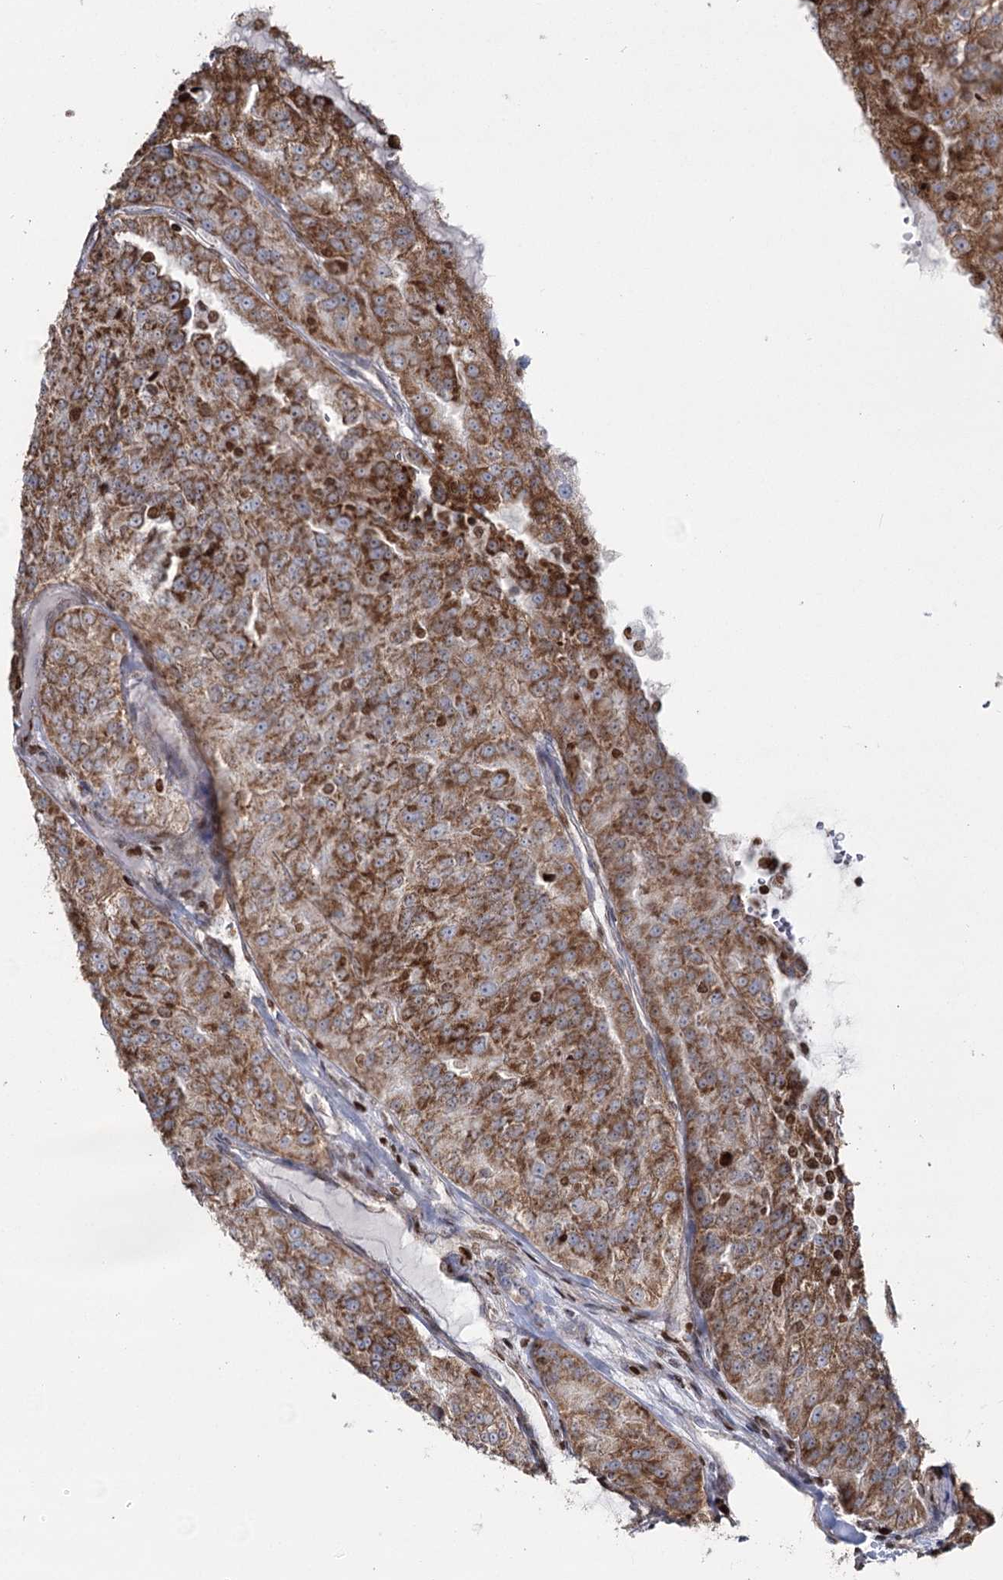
{"staining": {"intensity": "moderate", "quantity": ">75%", "location": "cytoplasmic/membranous"}, "tissue": "renal cancer", "cell_type": "Tumor cells", "image_type": "cancer", "snomed": [{"axis": "morphology", "description": "Adenocarcinoma, NOS"}, {"axis": "topography", "description": "Kidney"}], "caption": "Renal cancer (adenocarcinoma) was stained to show a protein in brown. There is medium levels of moderate cytoplasmic/membranous expression in about >75% of tumor cells.", "gene": "PDHX", "patient": {"sex": "female", "age": 63}}